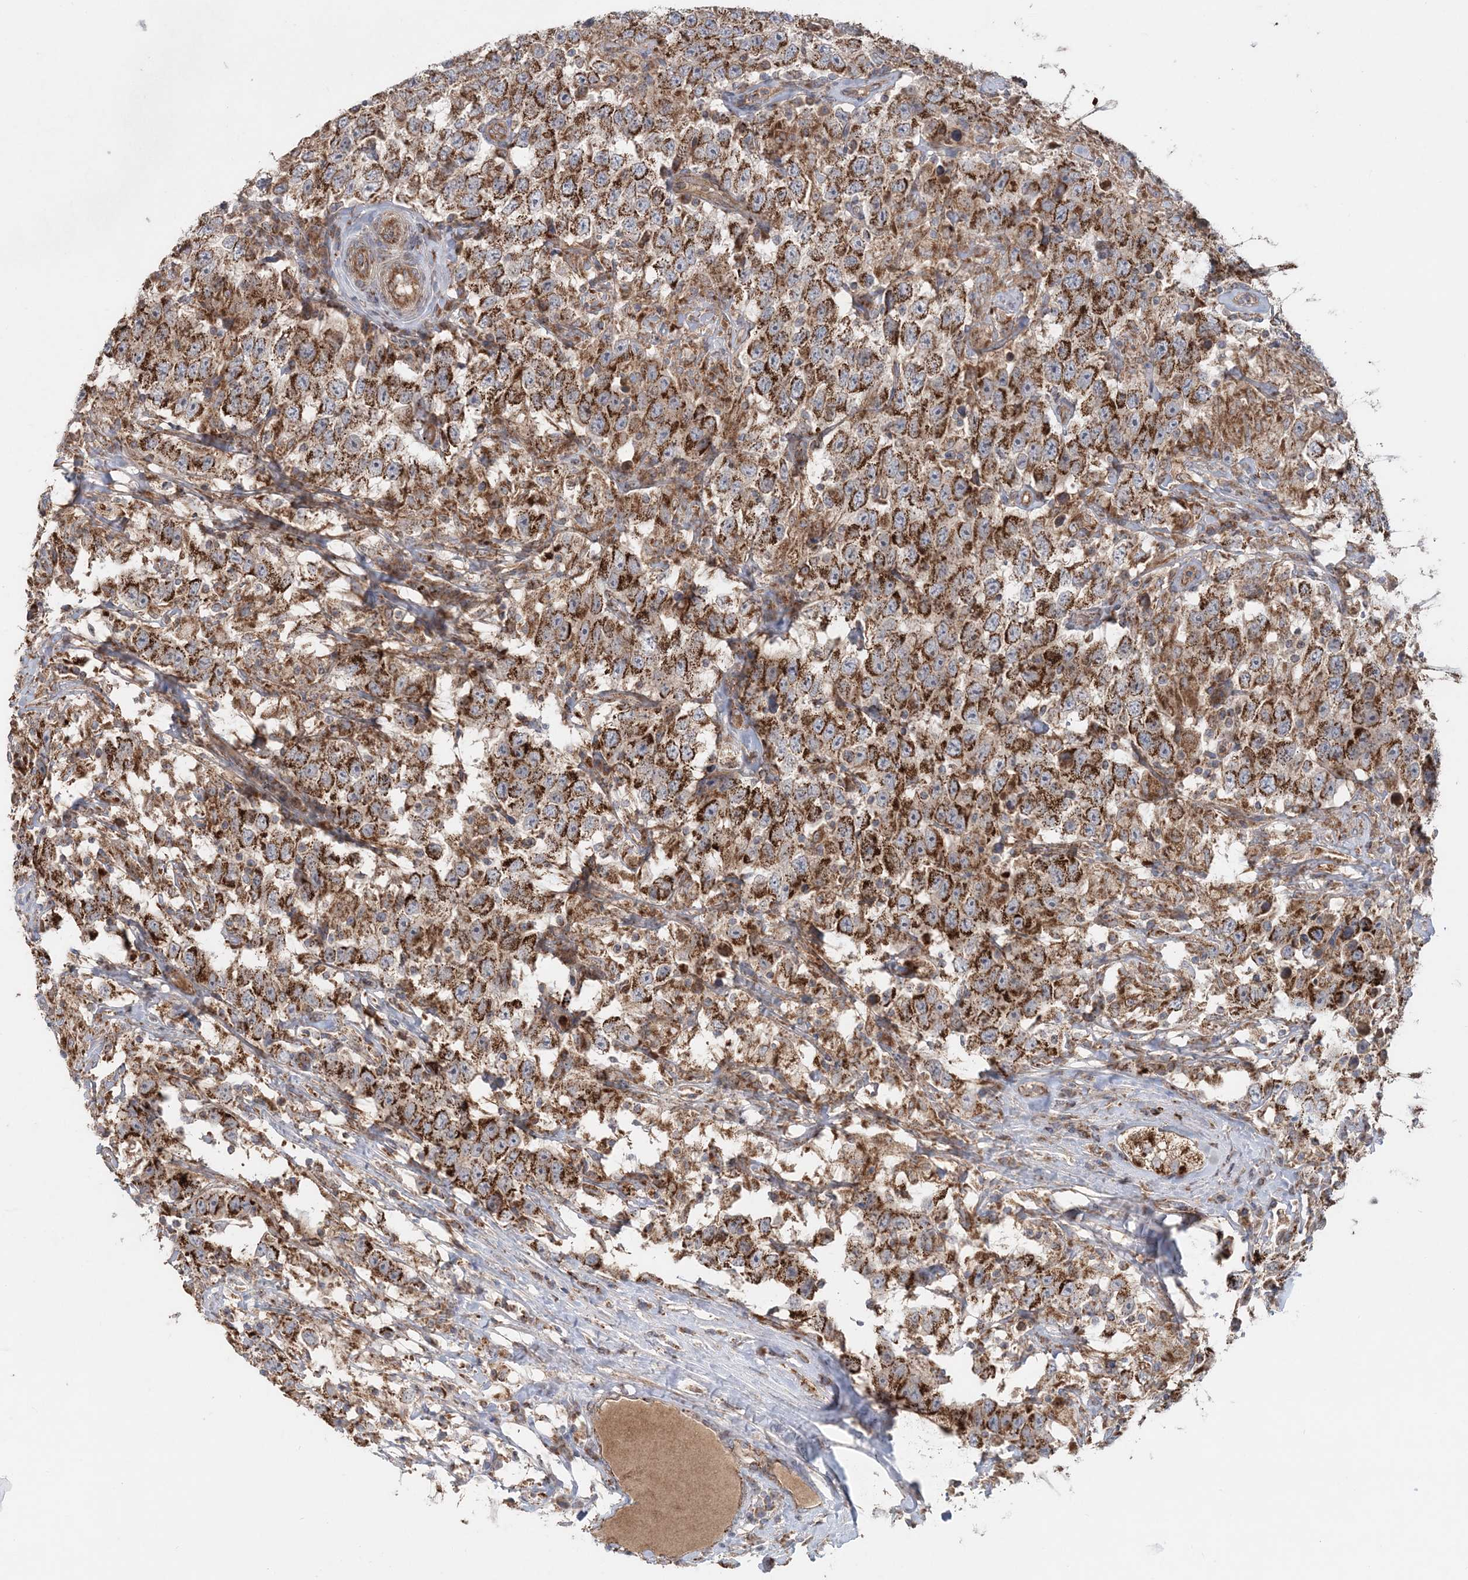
{"staining": {"intensity": "strong", "quantity": ">75%", "location": "cytoplasmic/membranous"}, "tissue": "testis cancer", "cell_type": "Tumor cells", "image_type": "cancer", "snomed": [{"axis": "morphology", "description": "Seminoma, NOS"}, {"axis": "topography", "description": "Testis"}], "caption": "About >75% of tumor cells in testis seminoma show strong cytoplasmic/membranous protein expression as visualized by brown immunohistochemical staining.", "gene": "LRPPRC", "patient": {"sex": "male", "age": 41}}